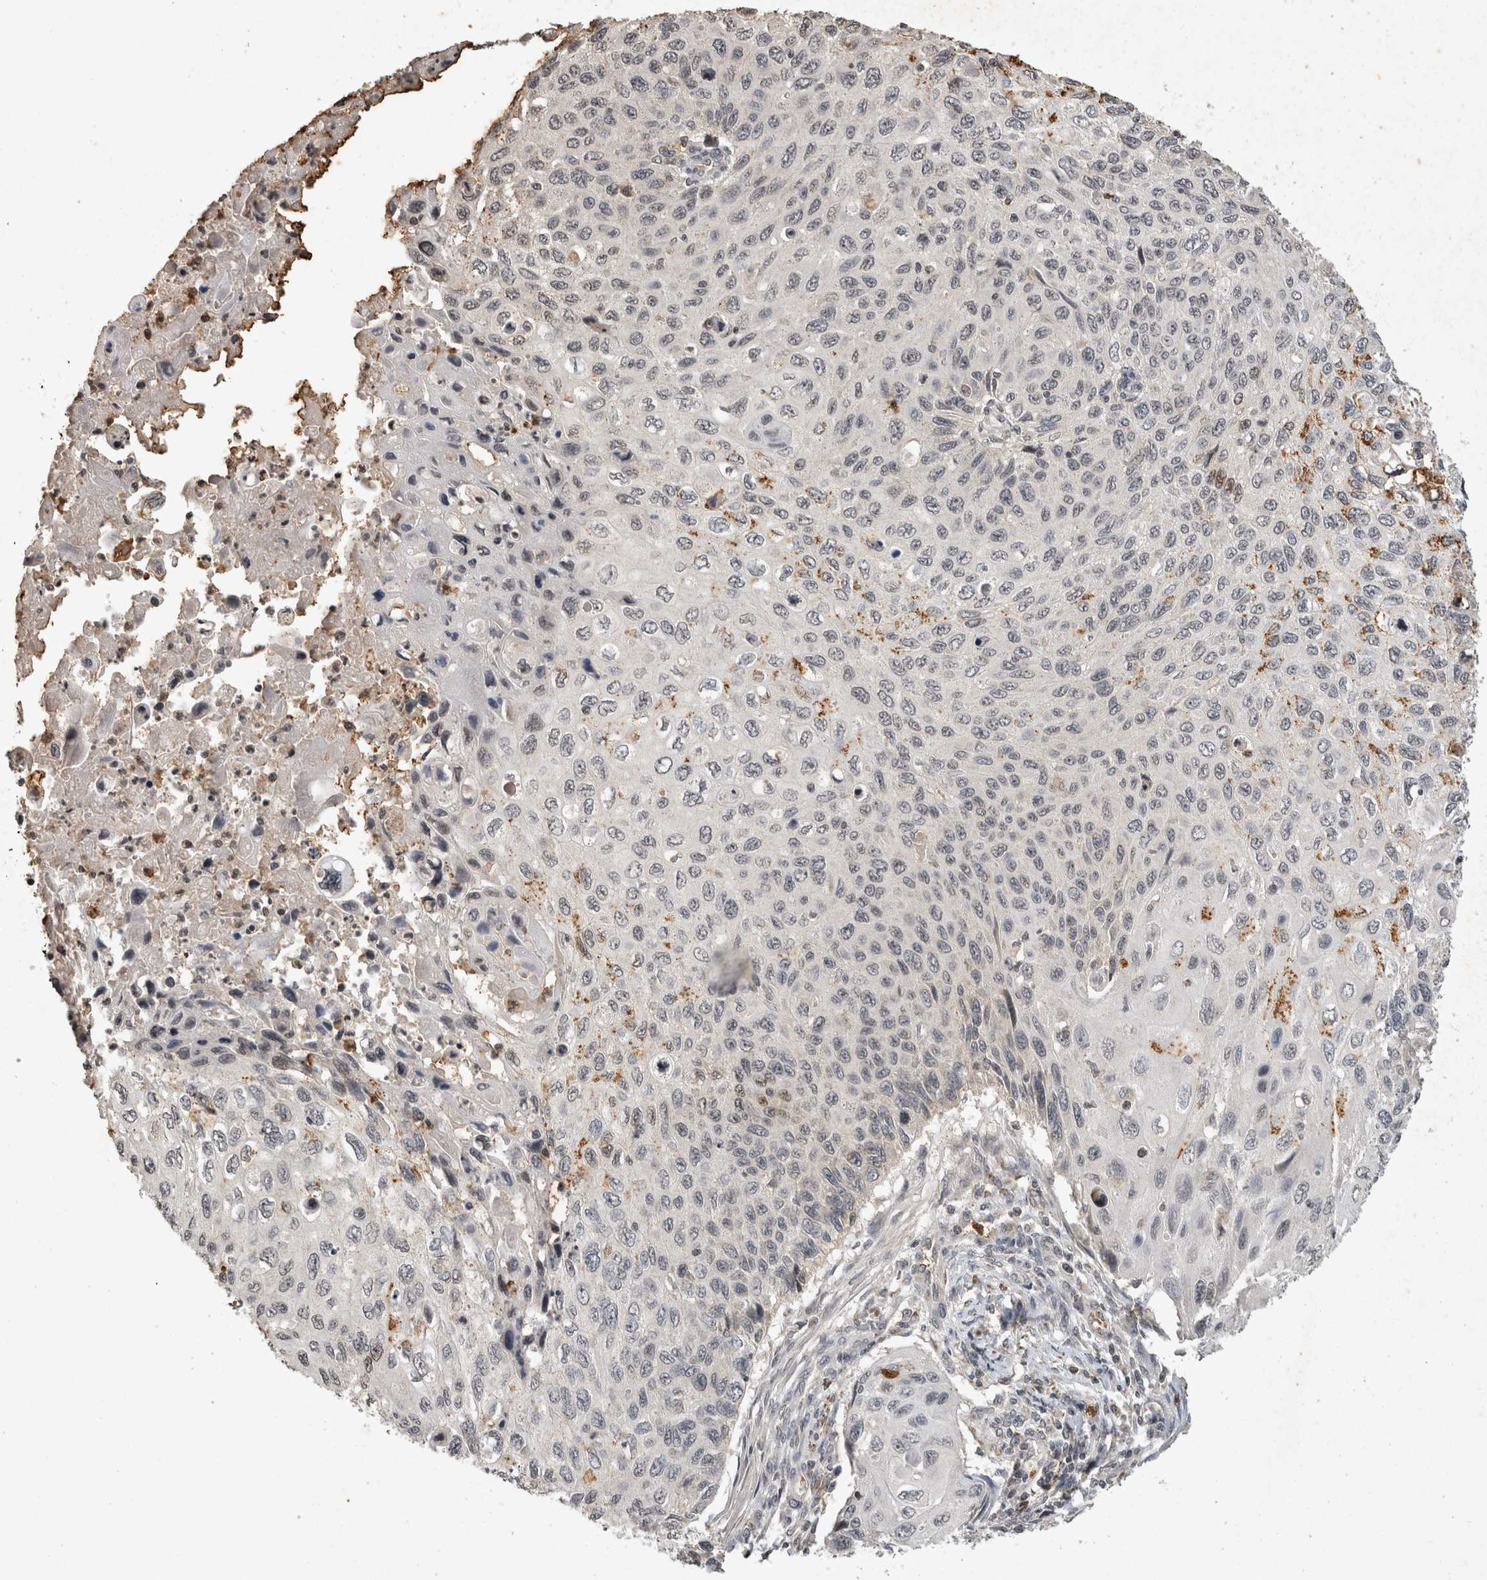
{"staining": {"intensity": "negative", "quantity": "none", "location": "none"}, "tissue": "cervical cancer", "cell_type": "Tumor cells", "image_type": "cancer", "snomed": [{"axis": "morphology", "description": "Squamous cell carcinoma, NOS"}, {"axis": "topography", "description": "Cervix"}], "caption": "Tumor cells show no significant expression in cervical squamous cell carcinoma.", "gene": "HRK", "patient": {"sex": "female", "age": 70}}